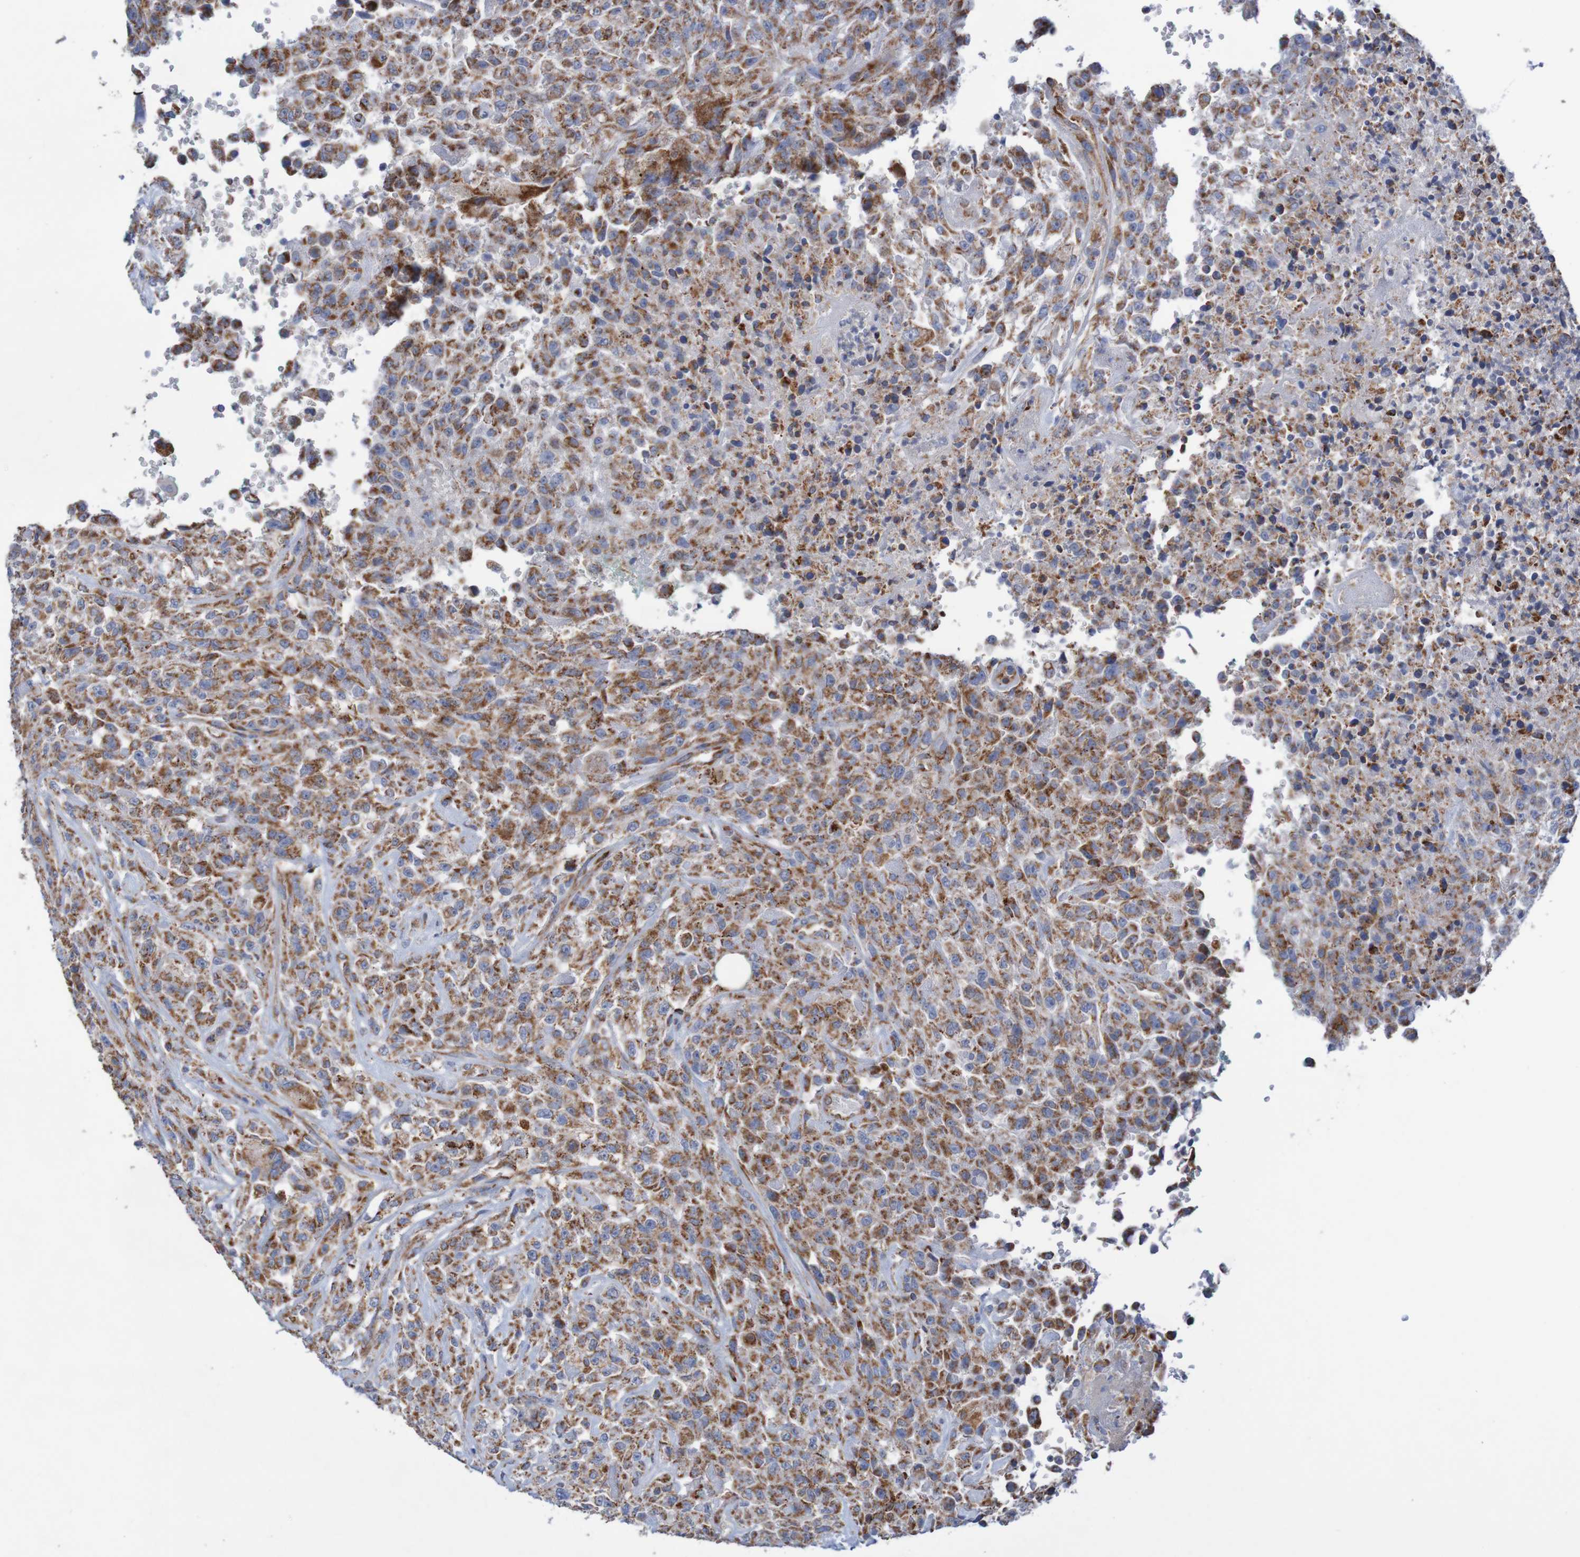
{"staining": {"intensity": "strong", "quantity": ">75%", "location": "cytoplasmic/membranous"}, "tissue": "urothelial cancer", "cell_type": "Tumor cells", "image_type": "cancer", "snomed": [{"axis": "morphology", "description": "Urothelial carcinoma, High grade"}, {"axis": "topography", "description": "Urinary bladder"}], "caption": "Strong cytoplasmic/membranous staining is identified in about >75% of tumor cells in urothelial carcinoma (high-grade).", "gene": "MMEL1", "patient": {"sex": "male", "age": 46}}